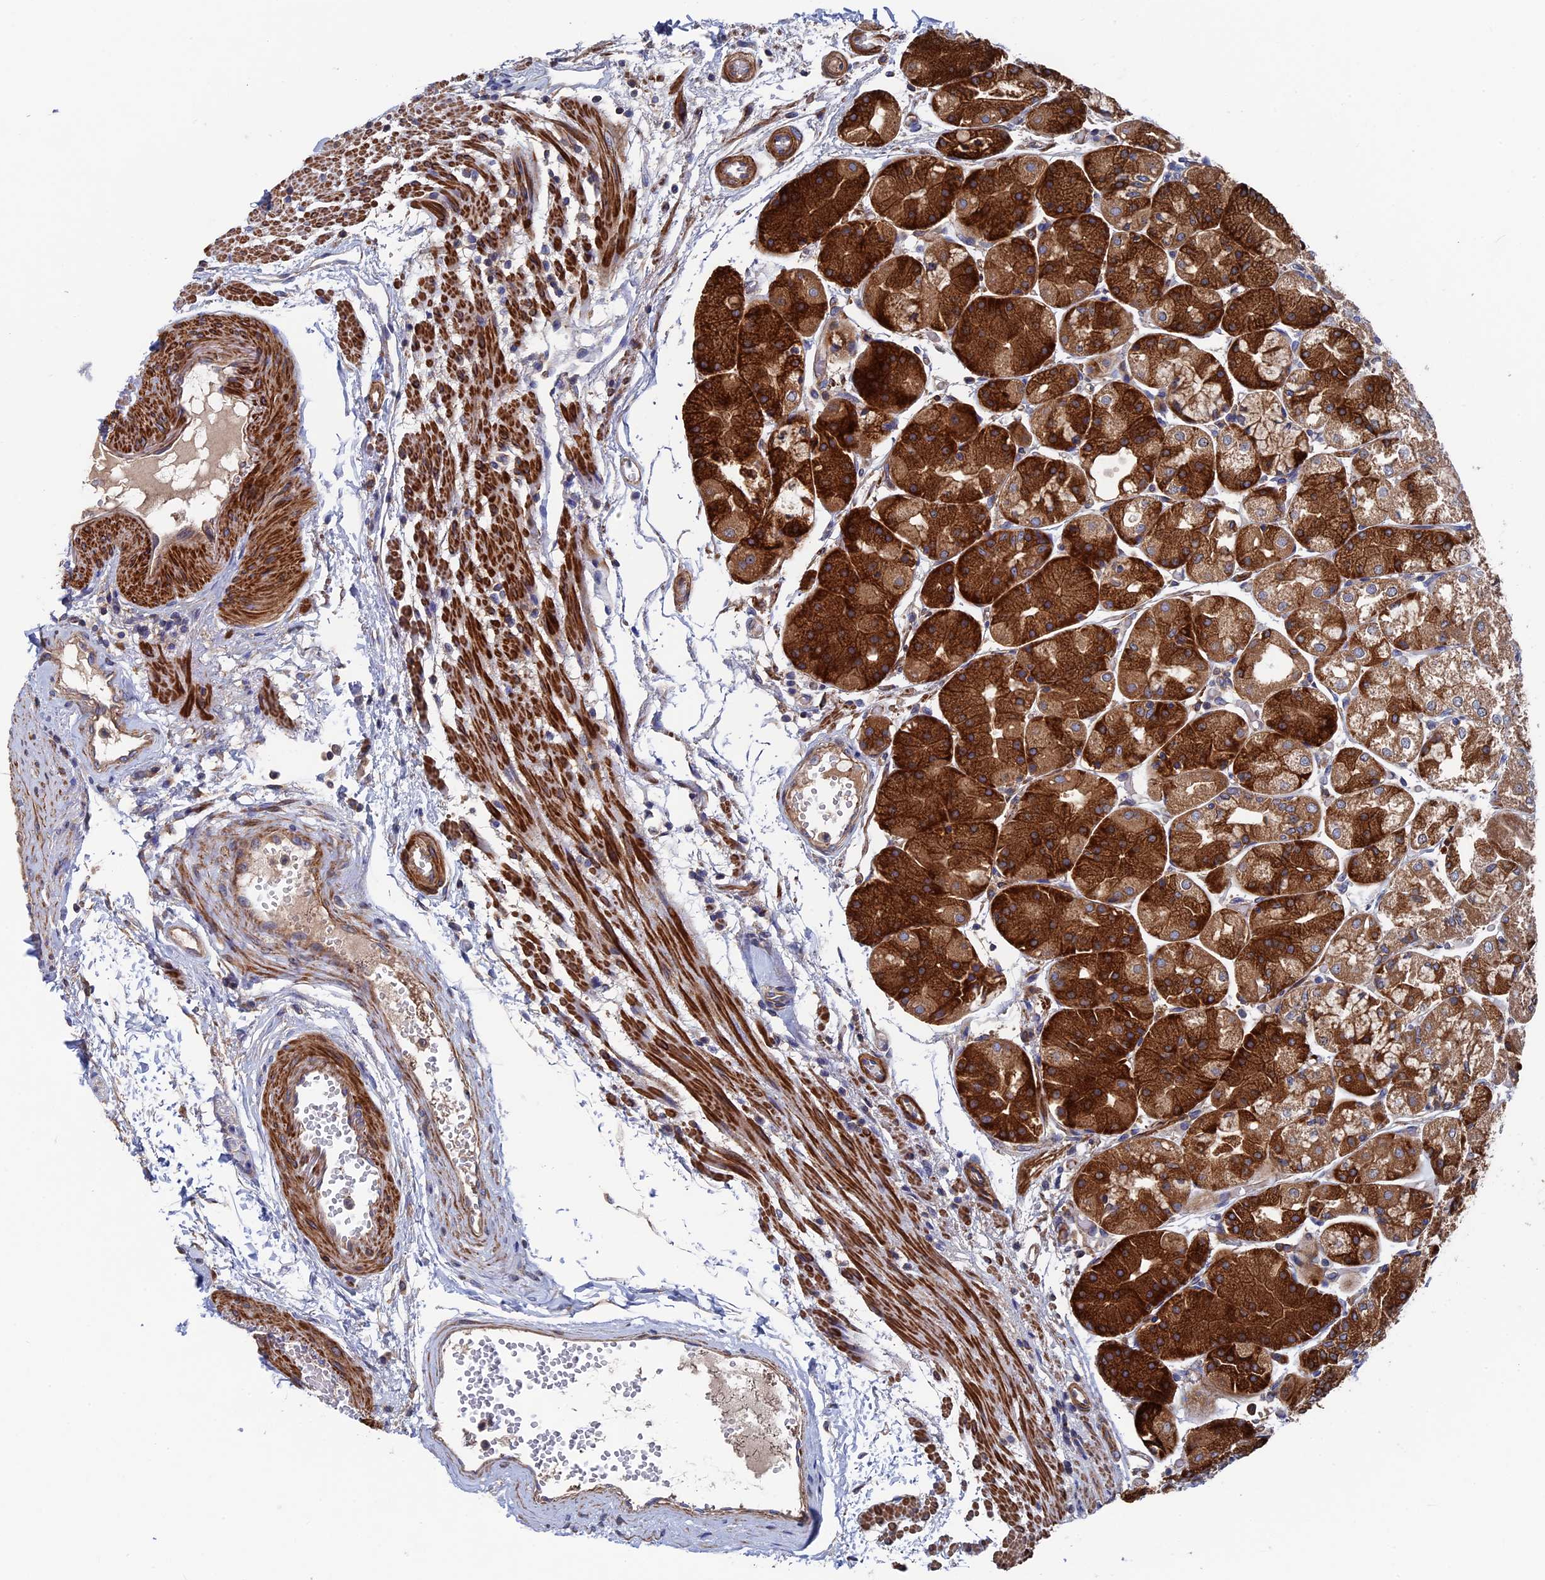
{"staining": {"intensity": "strong", "quantity": ">75%", "location": "cytoplasmic/membranous"}, "tissue": "stomach", "cell_type": "Glandular cells", "image_type": "normal", "snomed": [{"axis": "morphology", "description": "Normal tissue, NOS"}, {"axis": "topography", "description": "Stomach, upper"}], "caption": "Immunohistochemistry histopathology image of unremarkable stomach stained for a protein (brown), which displays high levels of strong cytoplasmic/membranous staining in about >75% of glandular cells.", "gene": "DNAJC3", "patient": {"sex": "male", "age": 72}}